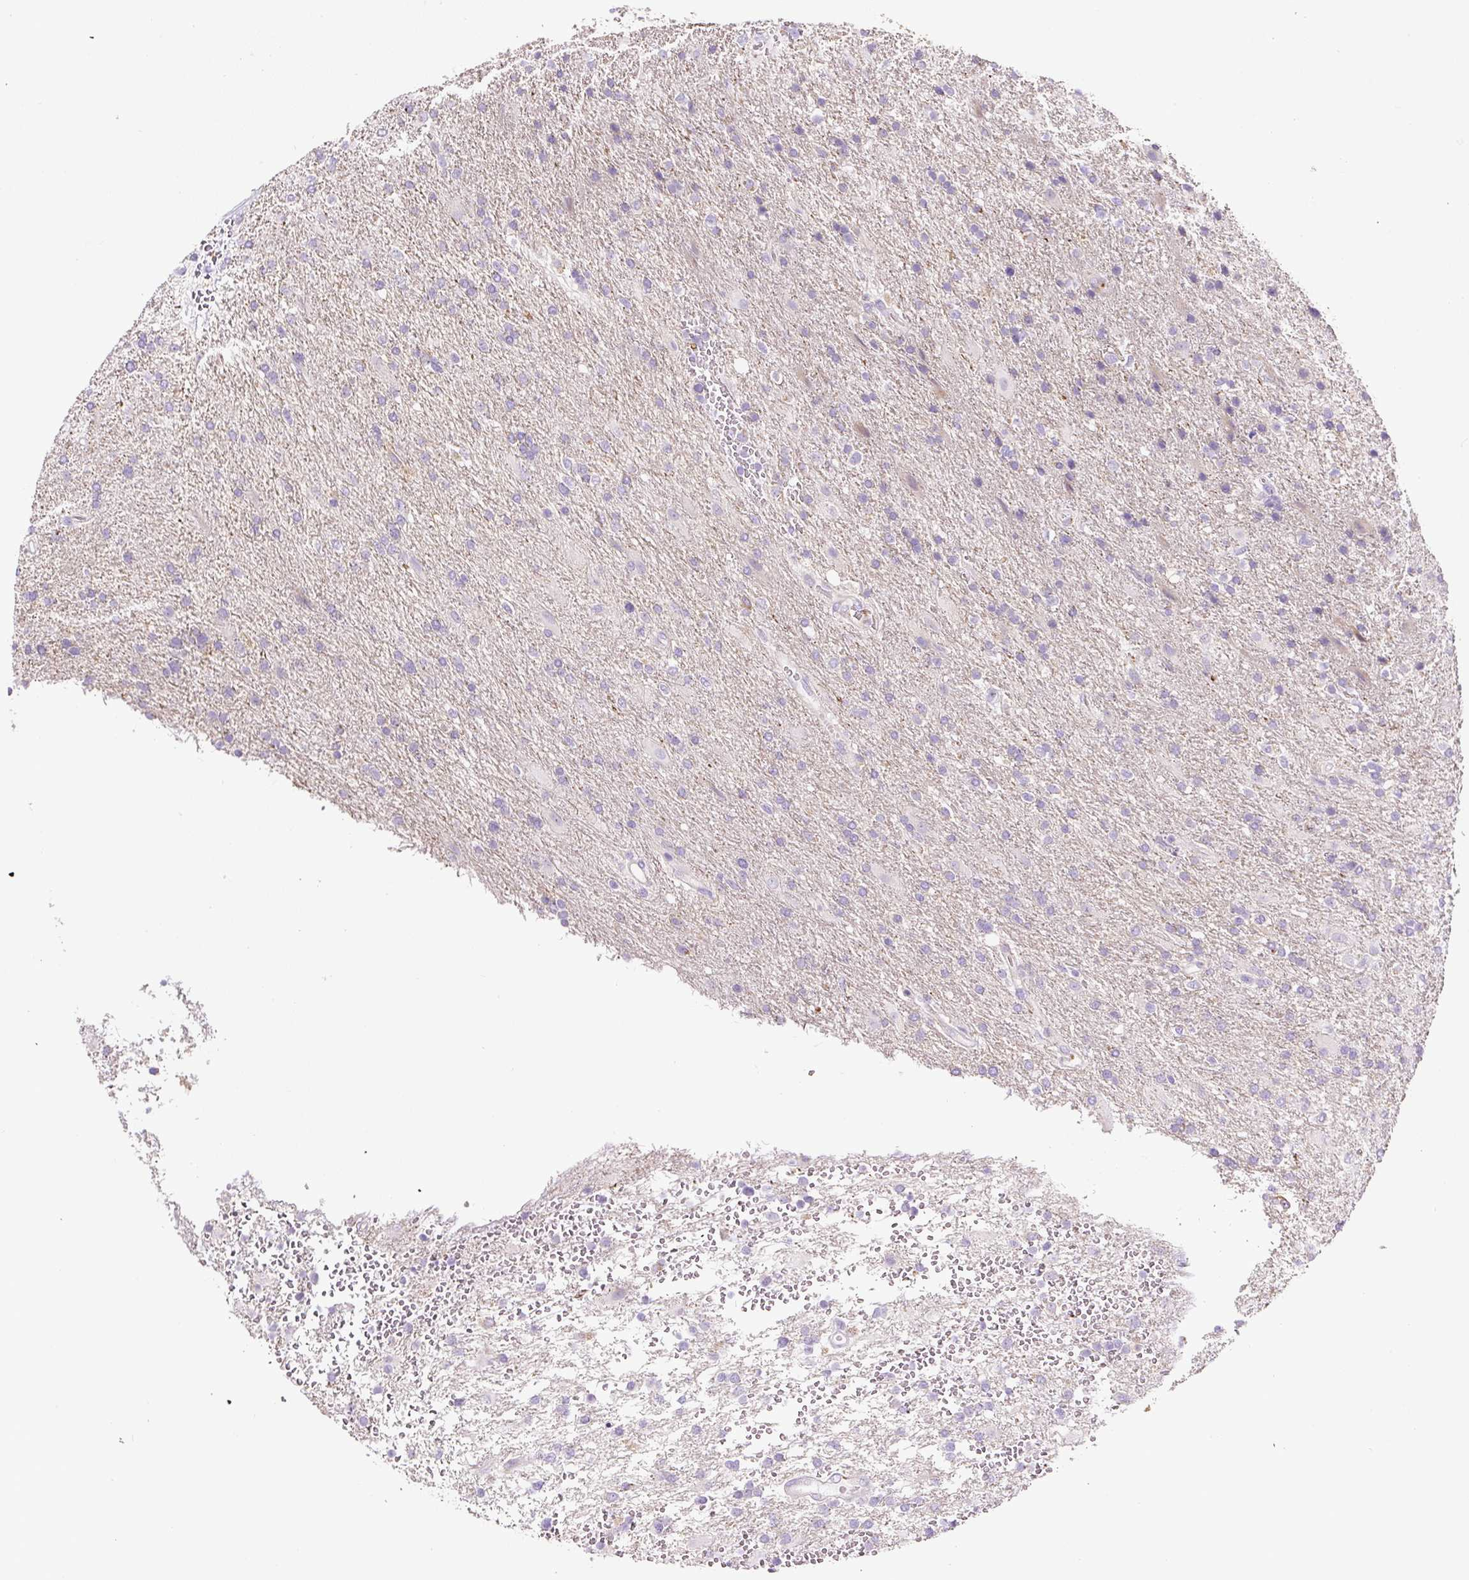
{"staining": {"intensity": "negative", "quantity": "none", "location": "none"}, "tissue": "glioma", "cell_type": "Tumor cells", "image_type": "cancer", "snomed": [{"axis": "morphology", "description": "Glioma, malignant, High grade"}, {"axis": "topography", "description": "Brain"}], "caption": "Immunohistochemistry (IHC) histopathology image of neoplastic tissue: human malignant glioma (high-grade) stained with DAB exhibits no significant protein positivity in tumor cells. Brightfield microscopy of IHC stained with DAB (brown) and hematoxylin (blue), captured at high magnification.", "gene": "HPS4", "patient": {"sex": "male", "age": 56}}